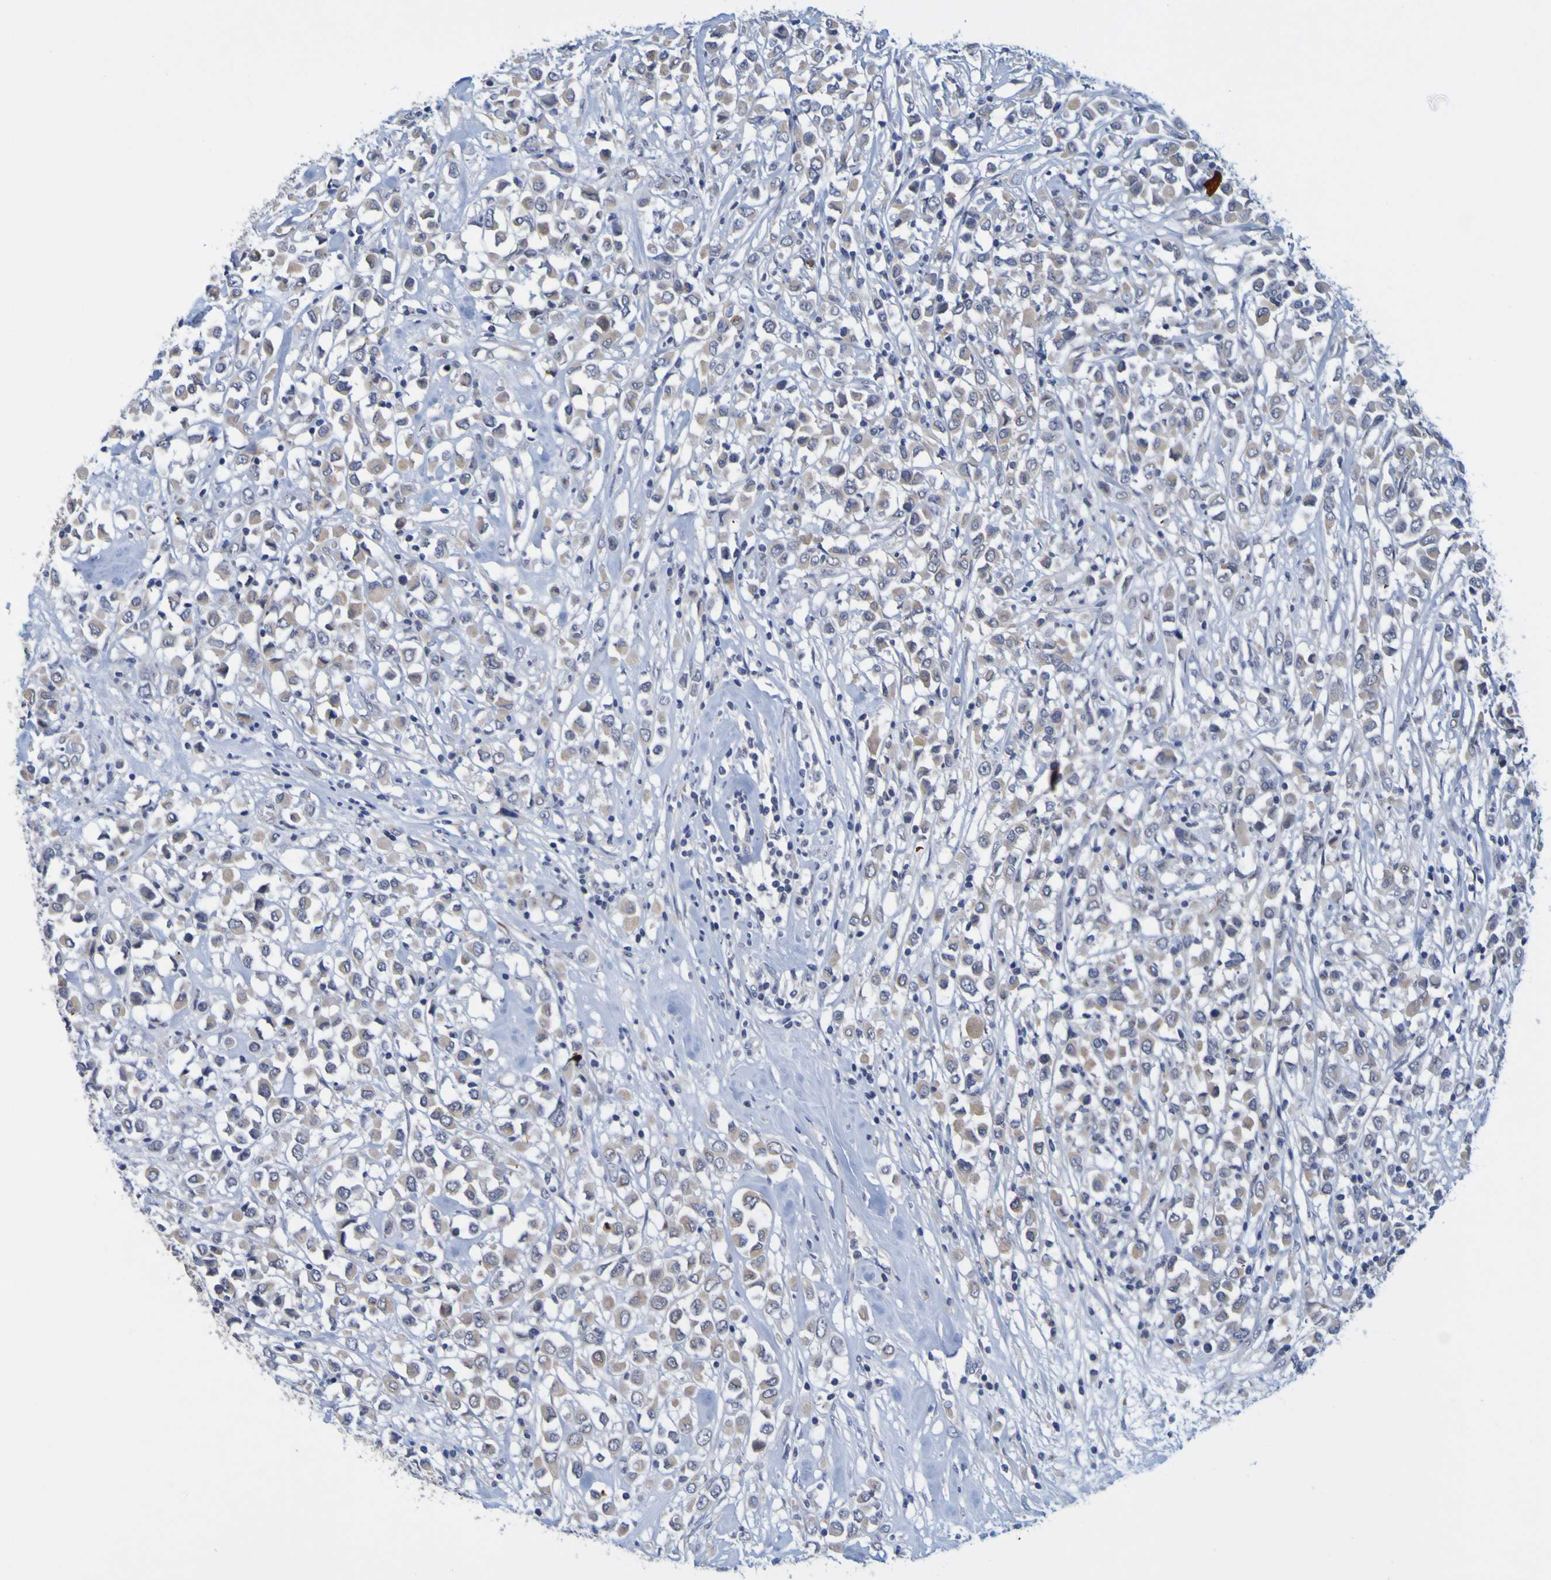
{"staining": {"intensity": "negative", "quantity": "none", "location": "none"}, "tissue": "breast cancer", "cell_type": "Tumor cells", "image_type": "cancer", "snomed": [{"axis": "morphology", "description": "Duct carcinoma"}, {"axis": "topography", "description": "Breast"}], "caption": "Immunohistochemical staining of human breast cancer (intraductal carcinoma) demonstrates no significant expression in tumor cells.", "gene": "ENDOU", "patient": {"sex": "female", "age": 61}}